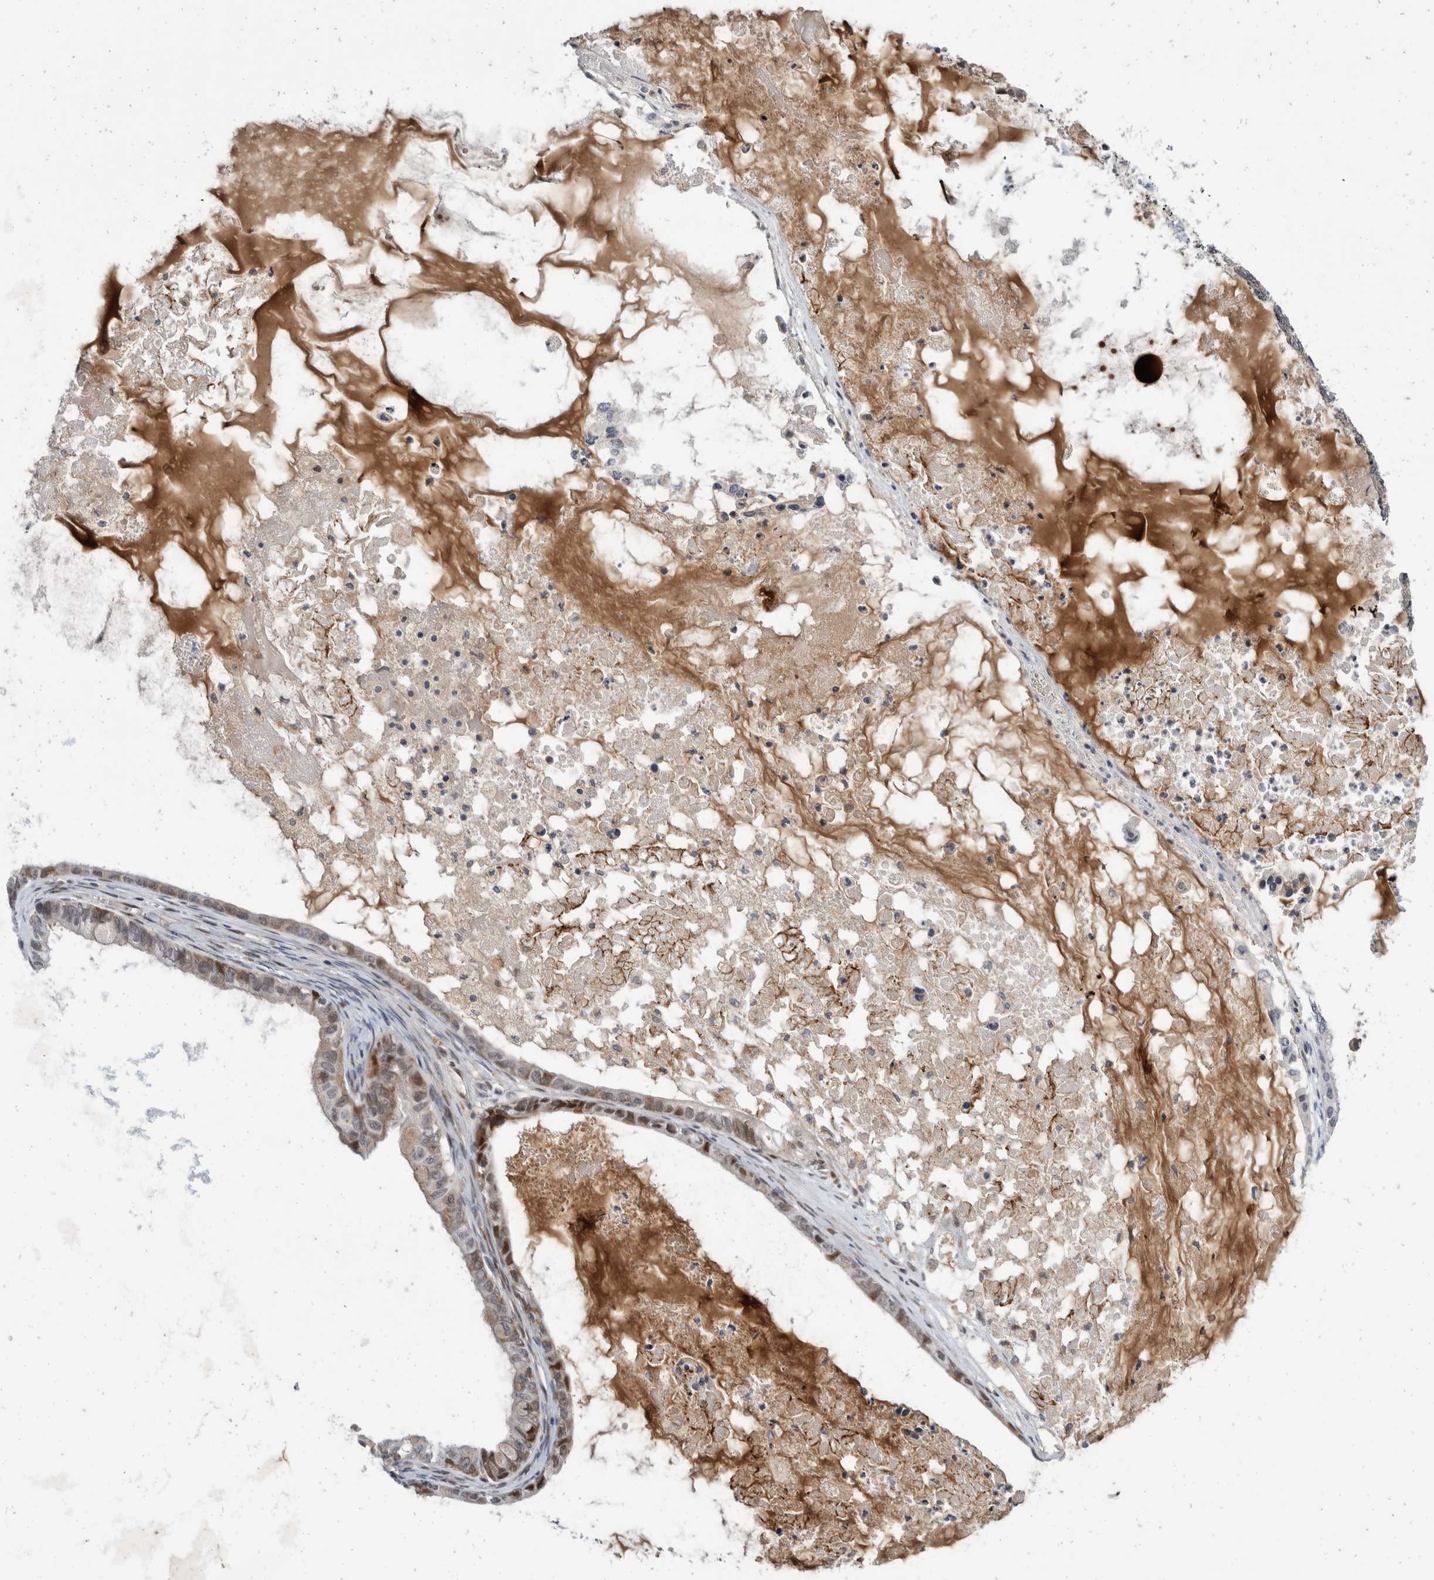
{"staining": {"intensity": "moderate", "quantity": "<25%", "location": "cytoplasmic/membranous,nuclear"}, "tissue": "ovarian cancer", "cell_type": "Tumor cells", "image_type": "cancer", "snomed": [{"axis": "morphology", "description": "Cystadenocarcinoma, mucinous, NOS"}, {"axis": "topography", "description": "Ovary"}], "caption": "Mucinous cystadenocarcinoma (ovarian) stained with a protein marker demonstrates moderate staining in tumor cells.", "gene": "ZNF703", "patient": {"sex": "female", "age": 80}}